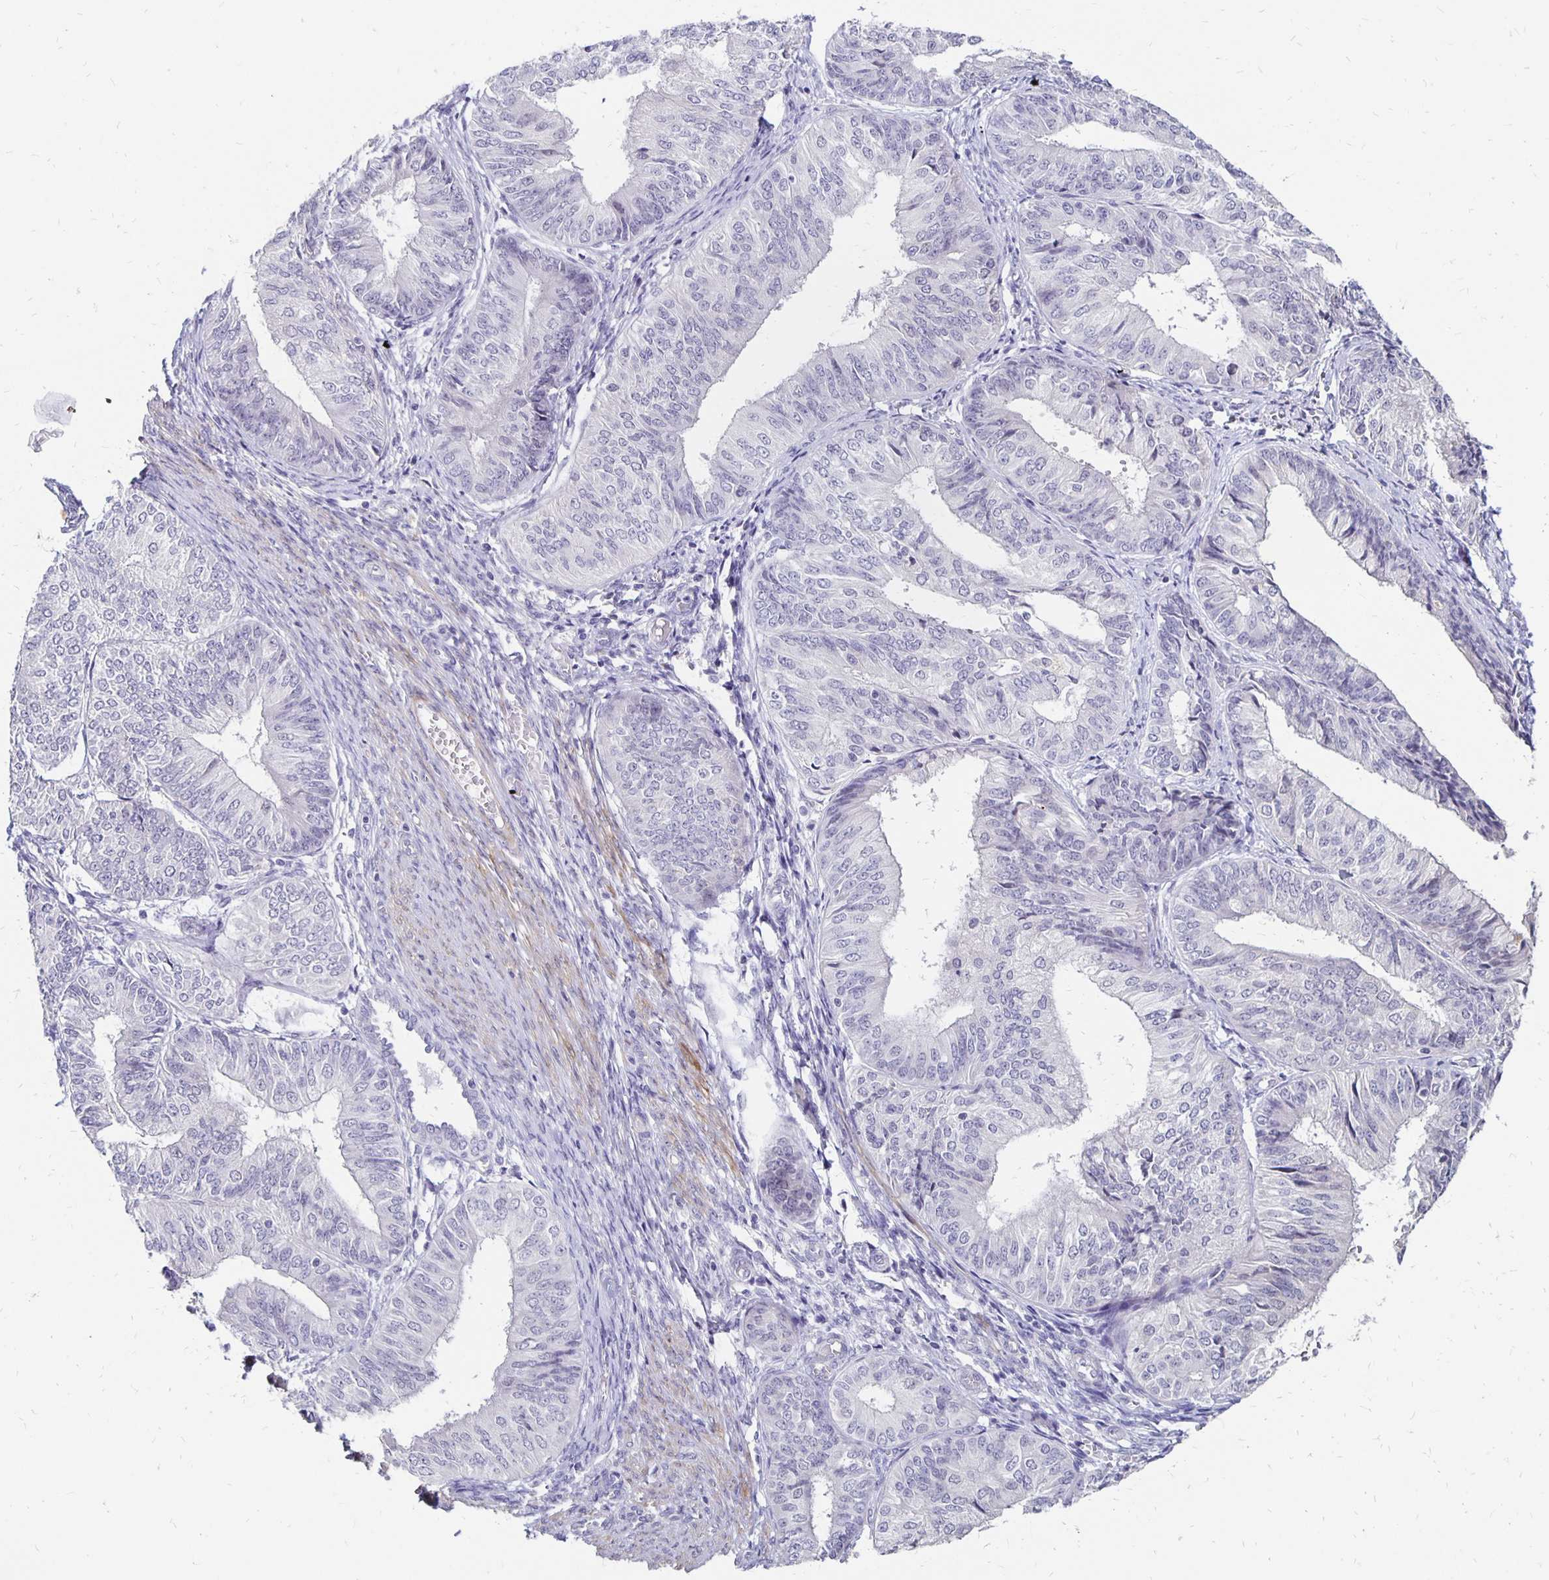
{"staining": {"intensity": "negative", "quantity": "none", "location": "none"}, "tissue": "endometrial cancer", "cell_type": "Tumor cells", "image_type": "cancer", "snomed": [{"axis": "morphology", "description": "Adenocarcinoma, NOS"}, {"axis": "topography", "description": "Endometrium"}], "caption": "This is an immunohistochemistry image of human endometrial adenocarcinoma. There is no positivity in tumor cells.", "gene": "ATOSB", "patient": {"sex": "female", "age": 58}}